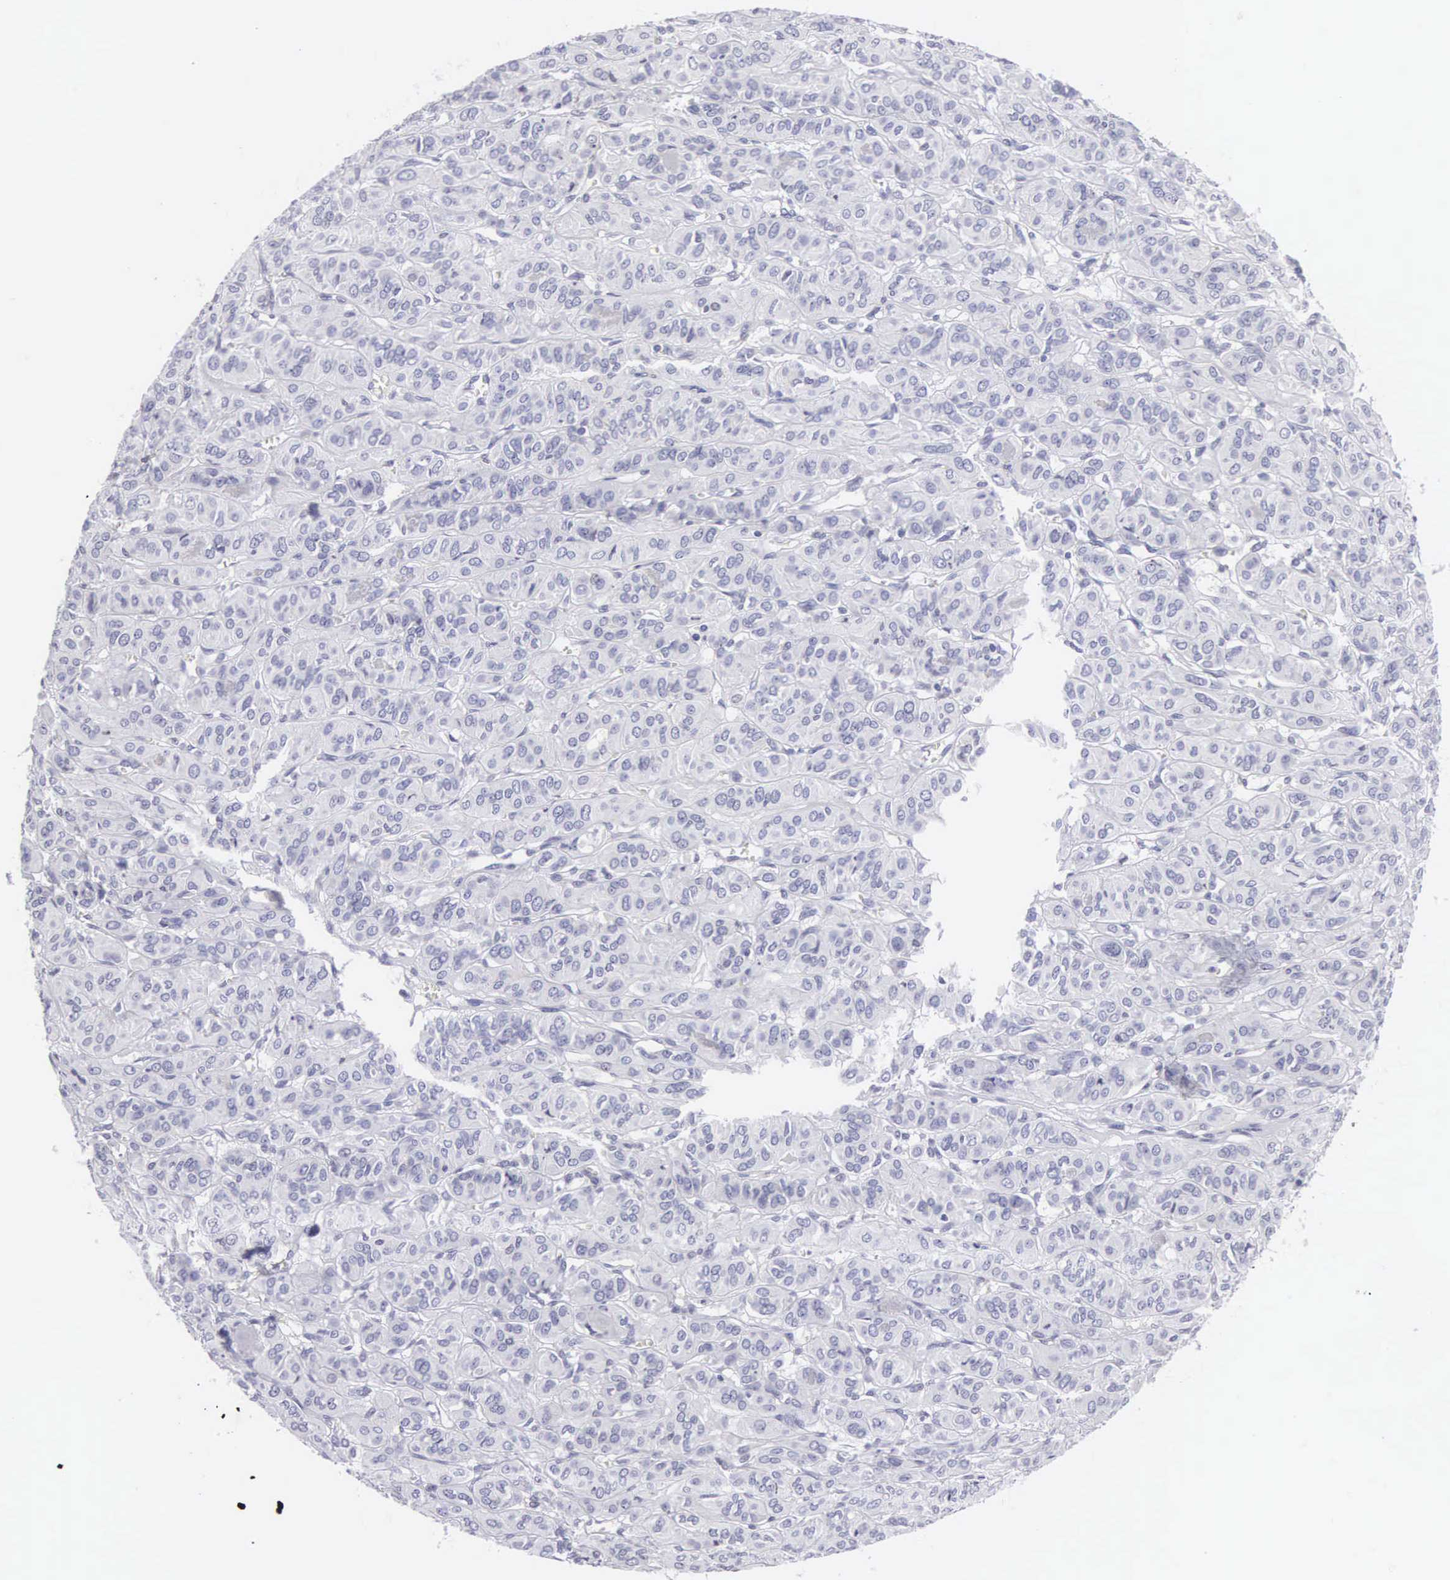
{"staining": {"intensity": "negative", "quantity": "none", "location": "none"}, "tissue": "thyroid cancer", "cell_type": "Tumor cells", "image_type": "cancer", "snomed": [{"axis": "morphology", "description": "Follicular adenoma carcinoma, NOS"}, {"axis": "topography", "description": "Thyroid gland"}], "caption": "This photomicrograph is of thyroid cancer (follicular adenoma carcinoma) stained with immunohistochemistry to label a protein in brown with the nuclei are counter-stained blue. There is no staining in tumor cells.", "gene": "ETV6", "patient": {"sex": "female", "age": 71}}